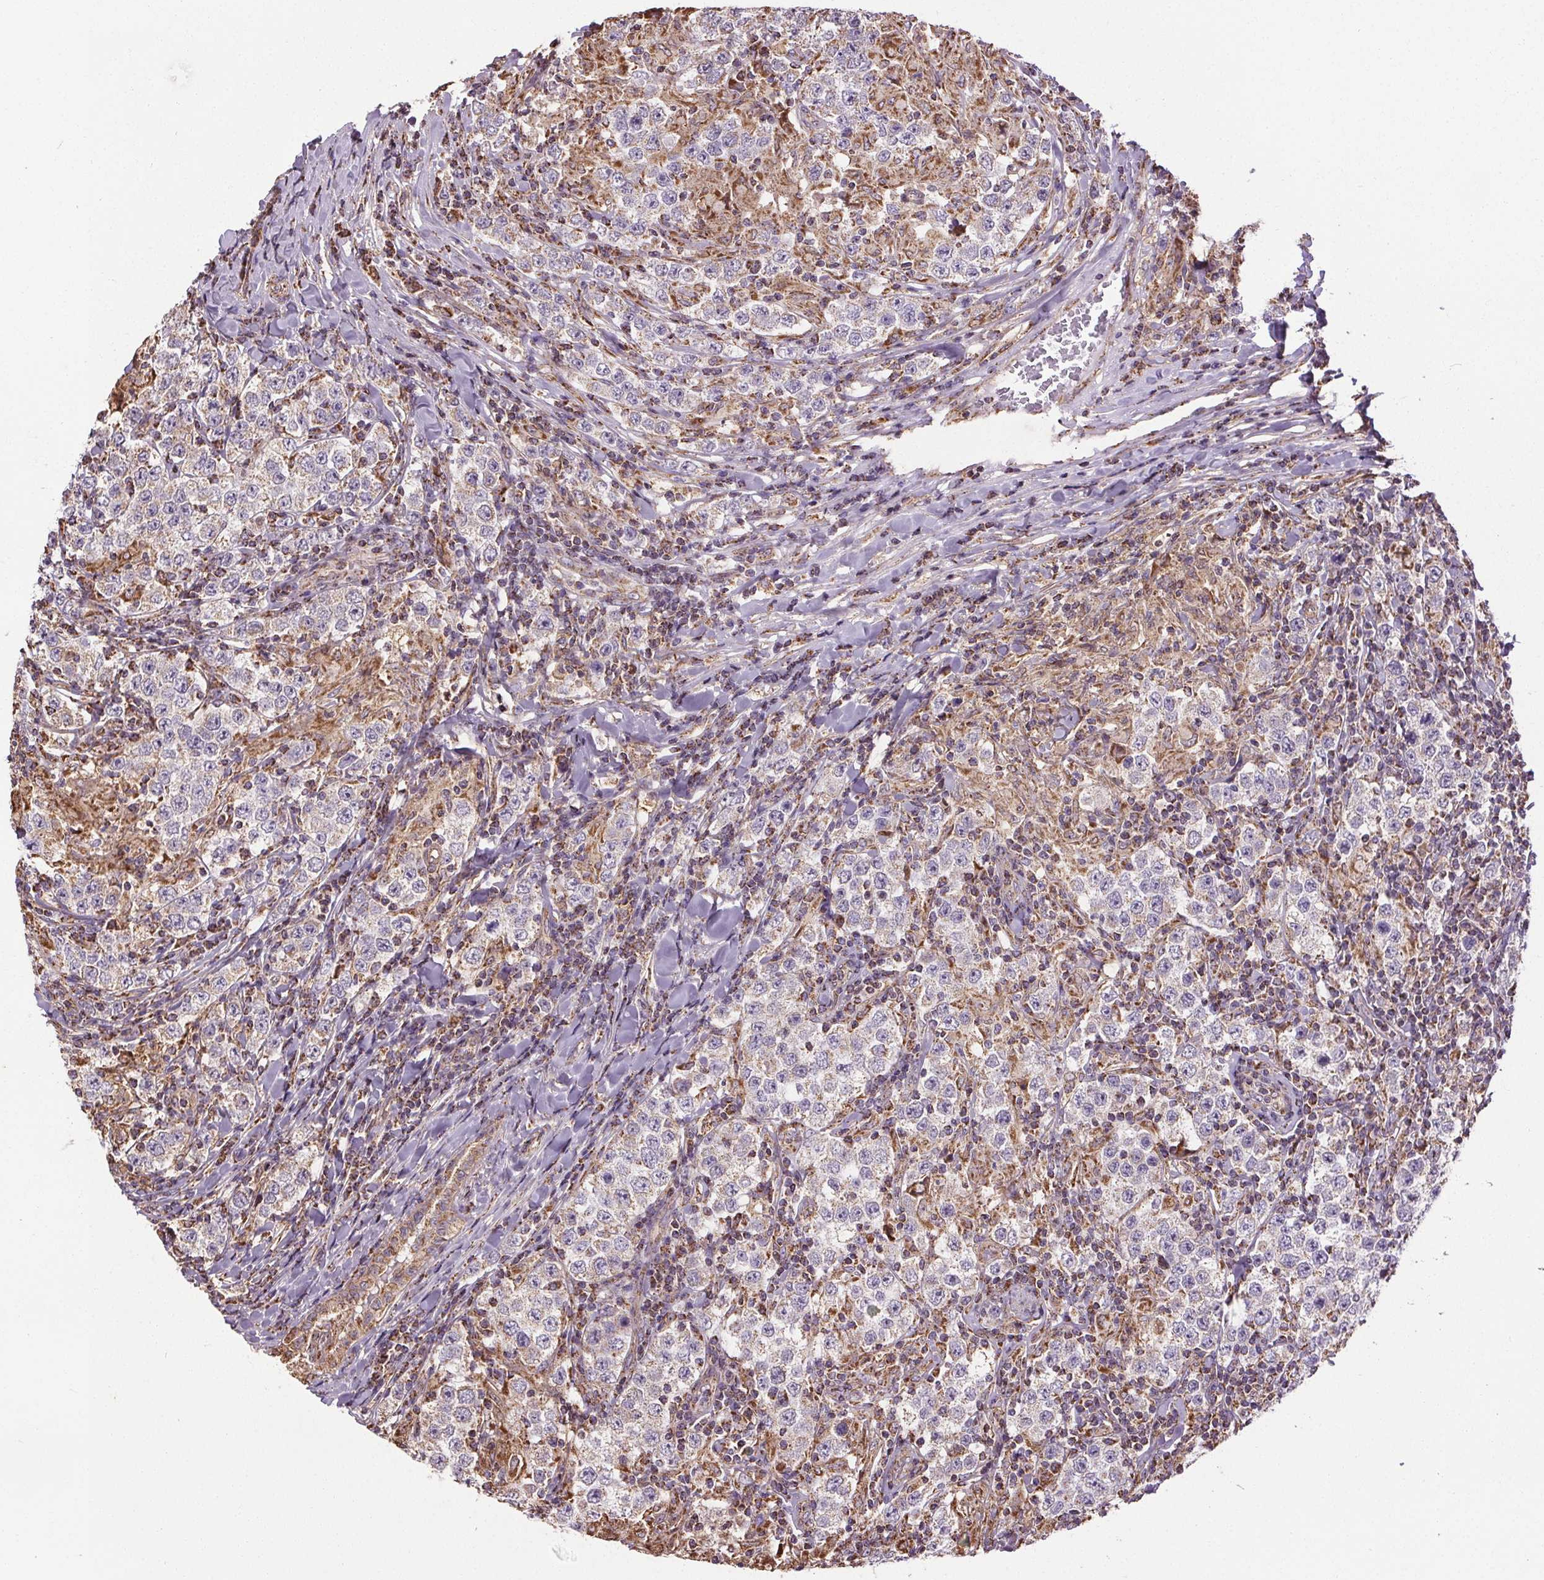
{"staining": {"intensity": "weak", "quantity": "<25%", "location": "cytoplasmic/membranous"}, "tissue": "testis cancer", "cell_type": "Tumor cells", "image_type": "cancer", "snomed": [{"axis": "morphology", "description": "Seminoma, NOS"}, {"axis": "morphology", "description": "Carcinoma, Embryonal, NOS"}, {"axis": "topography", "description": "Testis"}], "caption": "Immunohistochemistry of seminoma (testis) shows no positivity in tumor cells. Brightfield microscopy of immunohistochemistry (IHC) stained with DAB (brown) and hematoxylin (blue), captured at high magnification.", "gene": "ZNF548", "patient": {"sex": "male", "age": 41}}